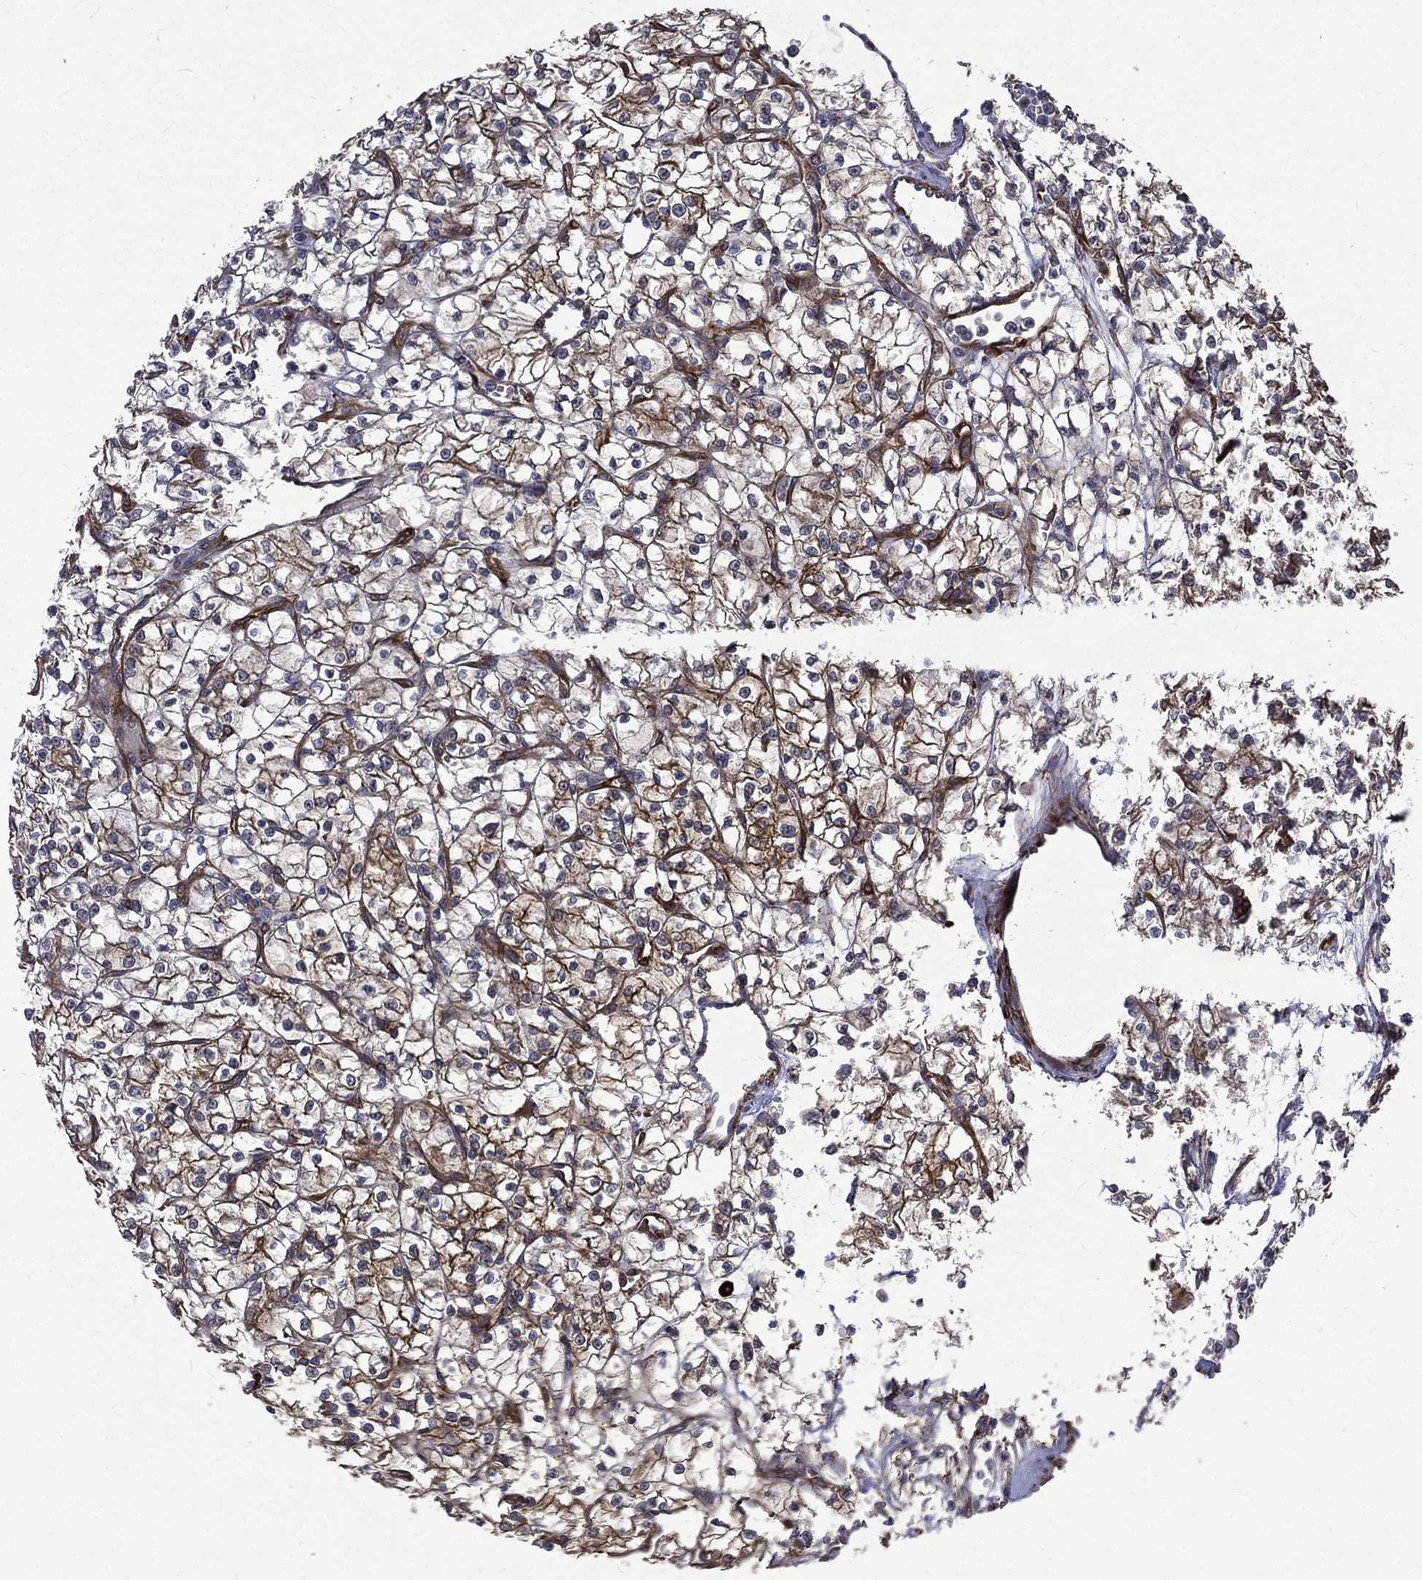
{"staining": {"intensity": "moderate", "quantity": "25%-75%", "location": "cytoplasmic/membranous"}, "tissue": "renal cancer", "cell_type": "Tumor cells", "image_type": "cancer", "snomed": [{"axis": "morphology", "description": "Adenocarcinoma, NOS"}, {"axis": "topography", "description": "Kidney"}], "caption": "Protein expression analysis of renal cancer displays moderate cytoplasmic/membranous positivity in about 25%-75% of tumor cells.", "gene": "PPFIBP1", "patient": {"sex": "female", "age": 64}}